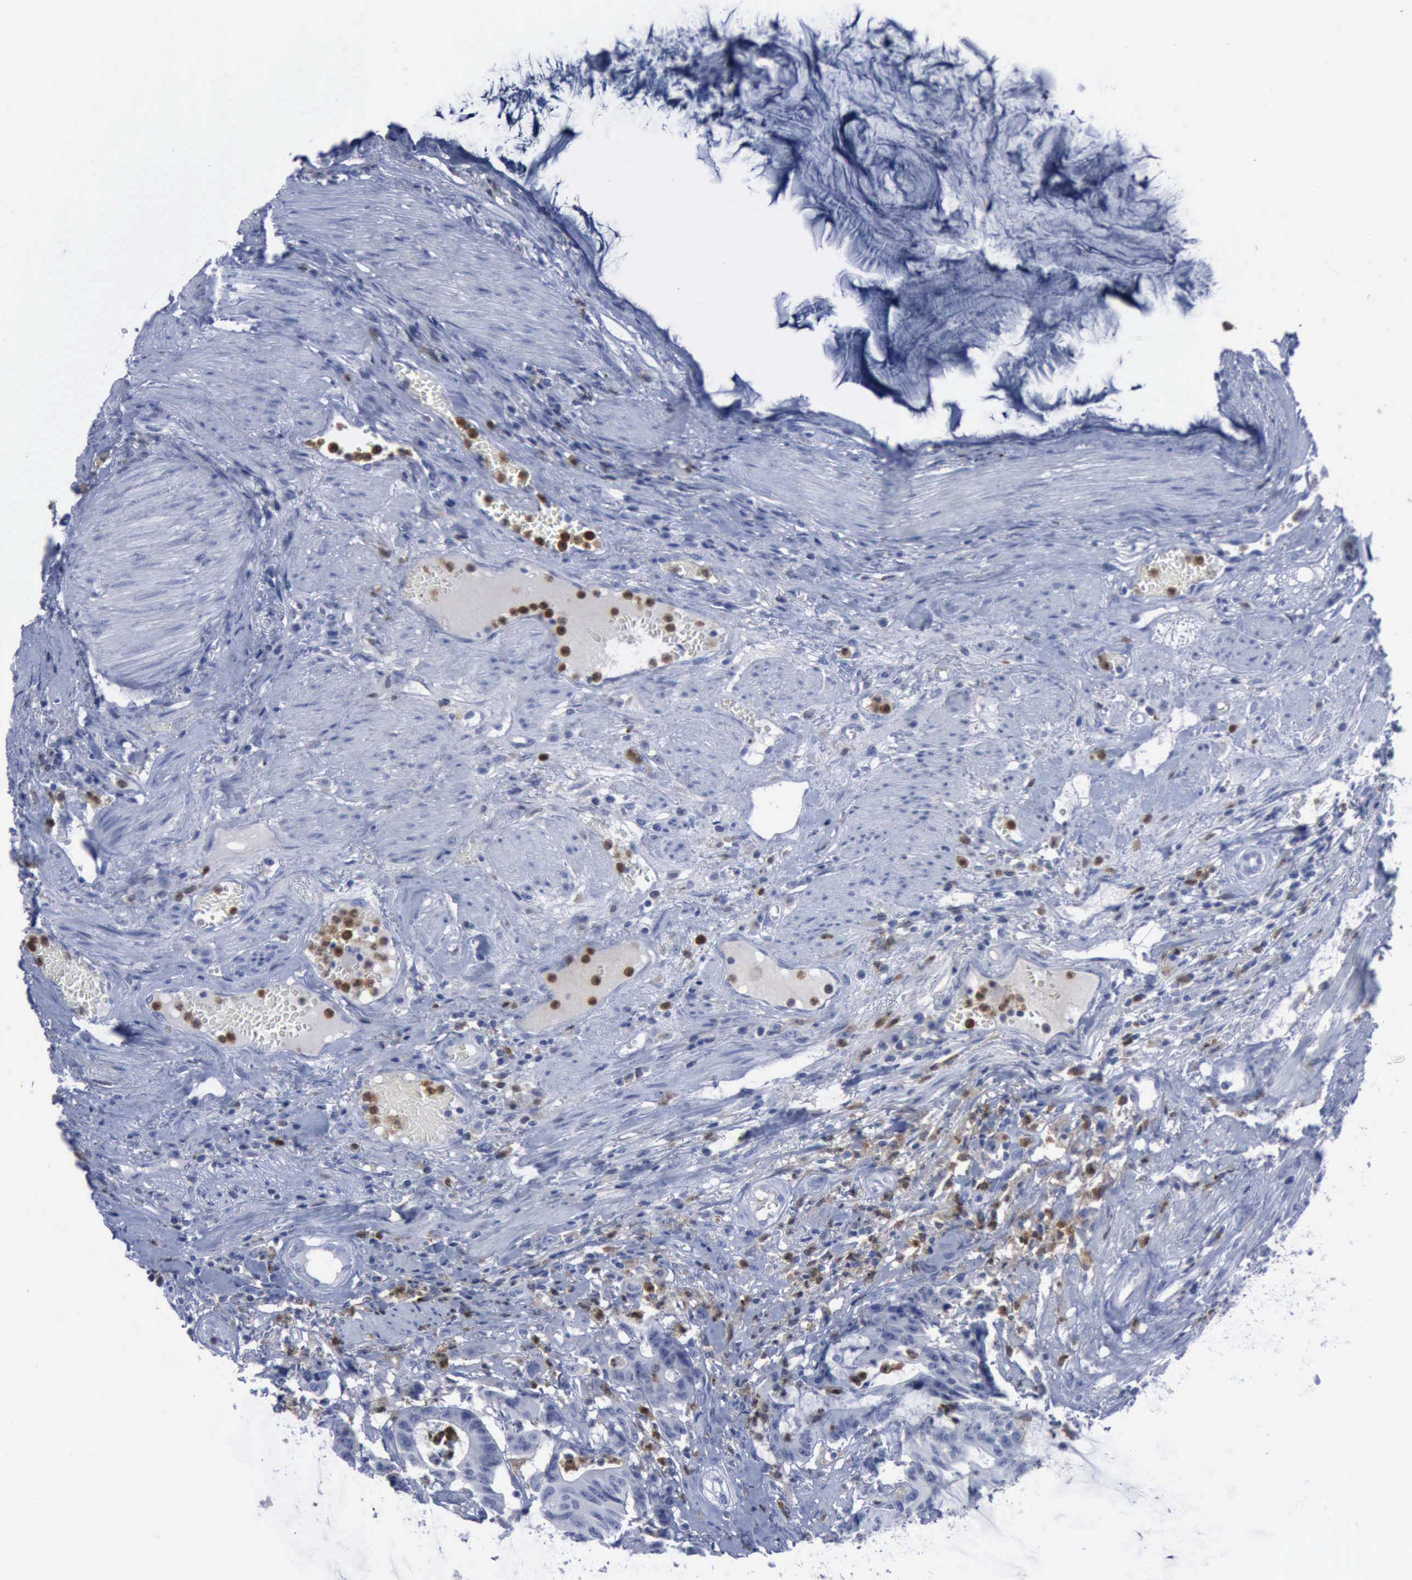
{"staining": {"intensity": "negative", "quantity": "none", "location": "none"}, "tissue": "colorectal cancer", "cell_type": "Tumor cells", "image_type": "cancer", "snomed": [{"axis": "morphology", "description": "Adenocarcinoma, NOS"}, {"axis": "topography", "description": "Colon"}], "caption": "An image of human adenocarcinoma (colorectal) is negative for staining in tumor cells. The staining is performed using DAB brown chromogen with nuclei counter-stained in using hematoxylin.", "gene": "CSTA", "patient": {"sex": "female", "age": 84}}